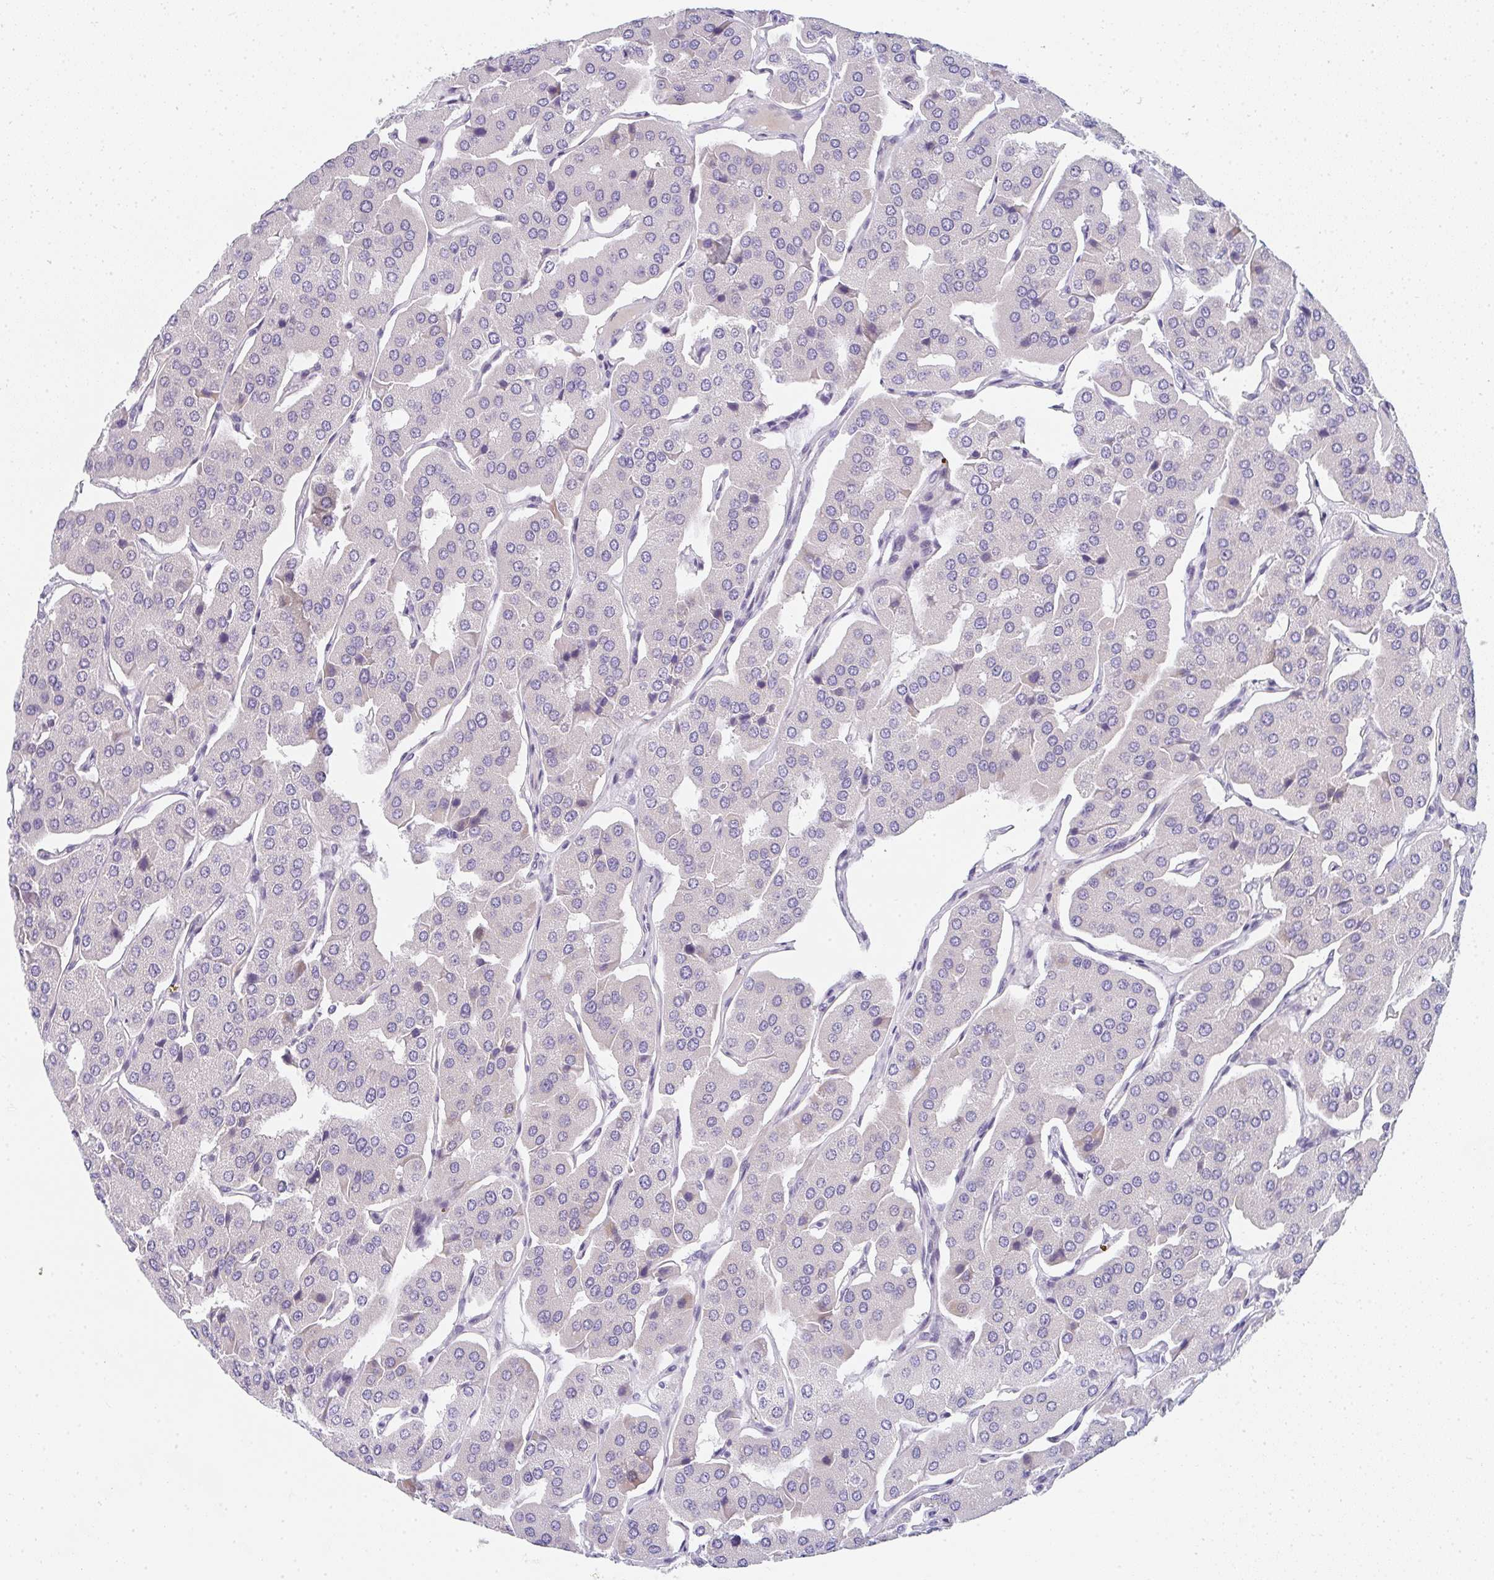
{"staining": {"intensity": "weak", "quantity": "<25%", "location": "cytoplasmic/membranous"}, "tissue": "parathyroid gland", "cell_type": "Glandular cells", "image_type": "normal", "snomed": [{"axis": "morphology", "description": "Normal tissue, NOS"}, {"axis": "morphology", "description": "Adenoma, NOS"}, {"axis": "topography", "description": "Parathyroid gland"}], "caption": "A high-resolution histopathology image shows immunohistochemistry (IHC) staining of normal parathyroid gland, which shows no significant staining in glandular cells. (DAB (3,3'-diaminobenzidine) immunohistochemistry with hematoxylin counter stain).", "gene": "NEU2", "patient": {"sex": "female", "age": 86}}